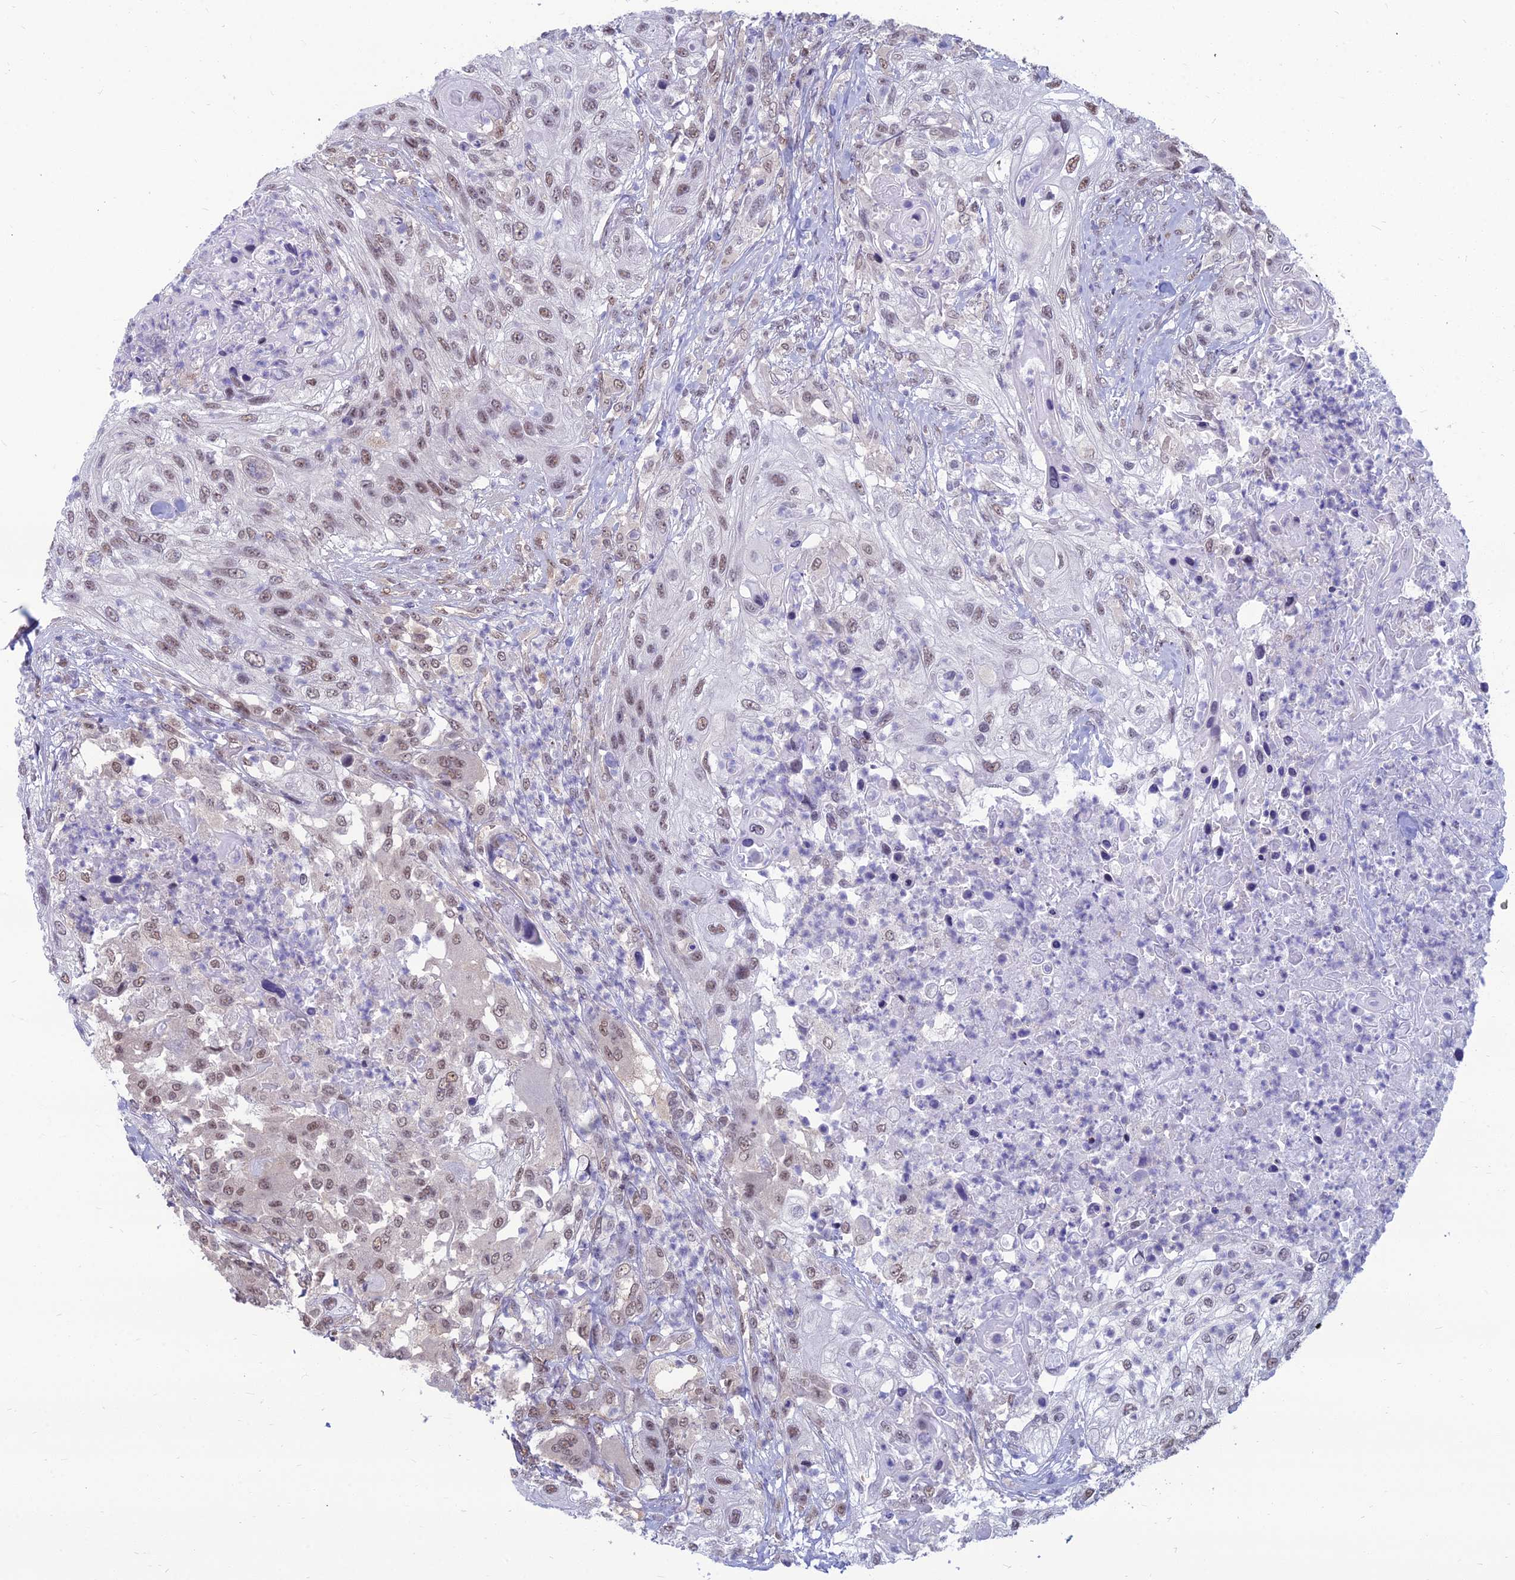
{"staining": {"intensity": "weak", "quantity": "25%-75%", "location": "nuclear"}, "tissue": "urothelial cancer", "cell_type": "Tumor cells", "image_type": "cancer", "snomed": [{"axis": "morphology", "description": "Urothelial carcinoma, High grade"}, {"axis": "topography", "description": "Urinary bladder"}], "caption": "Weak nuclear staining for a protein is appreciated in about 25%-75% of tumor cells of high-grade urothelial carcinoma using immunohistochemistry (IHC).", "gene": "SRSF7", "patient": {"sex": "female", "age": 60}}